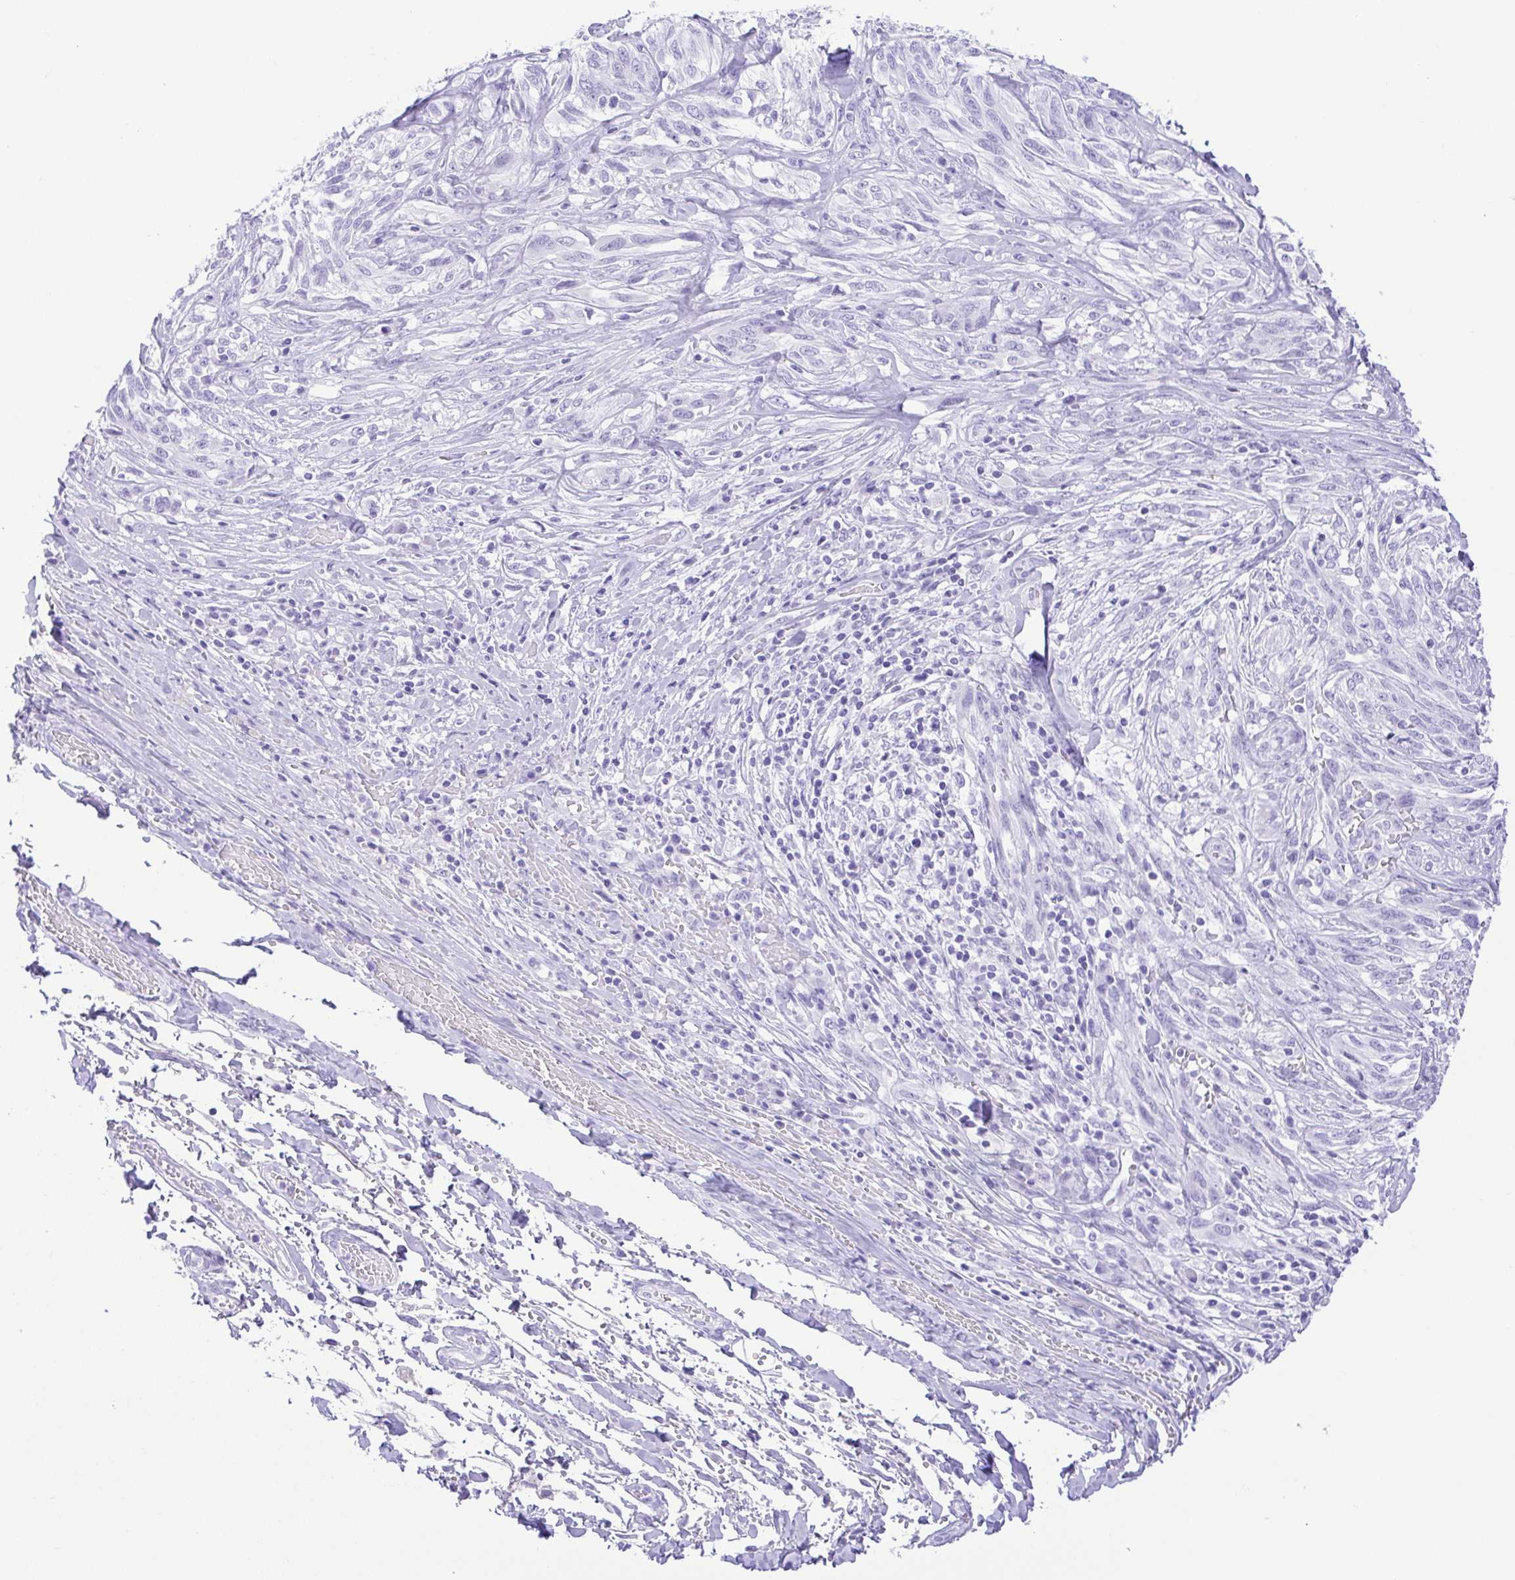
{"staining": {"intensity": "negative", "quantity": "none", "location": "none"}, "tissue": "melanoma", "cell_type": "Tumor cells", "image_type": "cancer", "snomed": [{"axis": "morphology", "description": "Malignant melanoma, NOS"}, {"axis": "topography", "description": "Skin"}], "caption": "Histopathology image shows no protein positivity in tumor cells of malignant melanoma tissue.", "gene": "CDSN", "patient": {"sex": "female", "age": 91}}